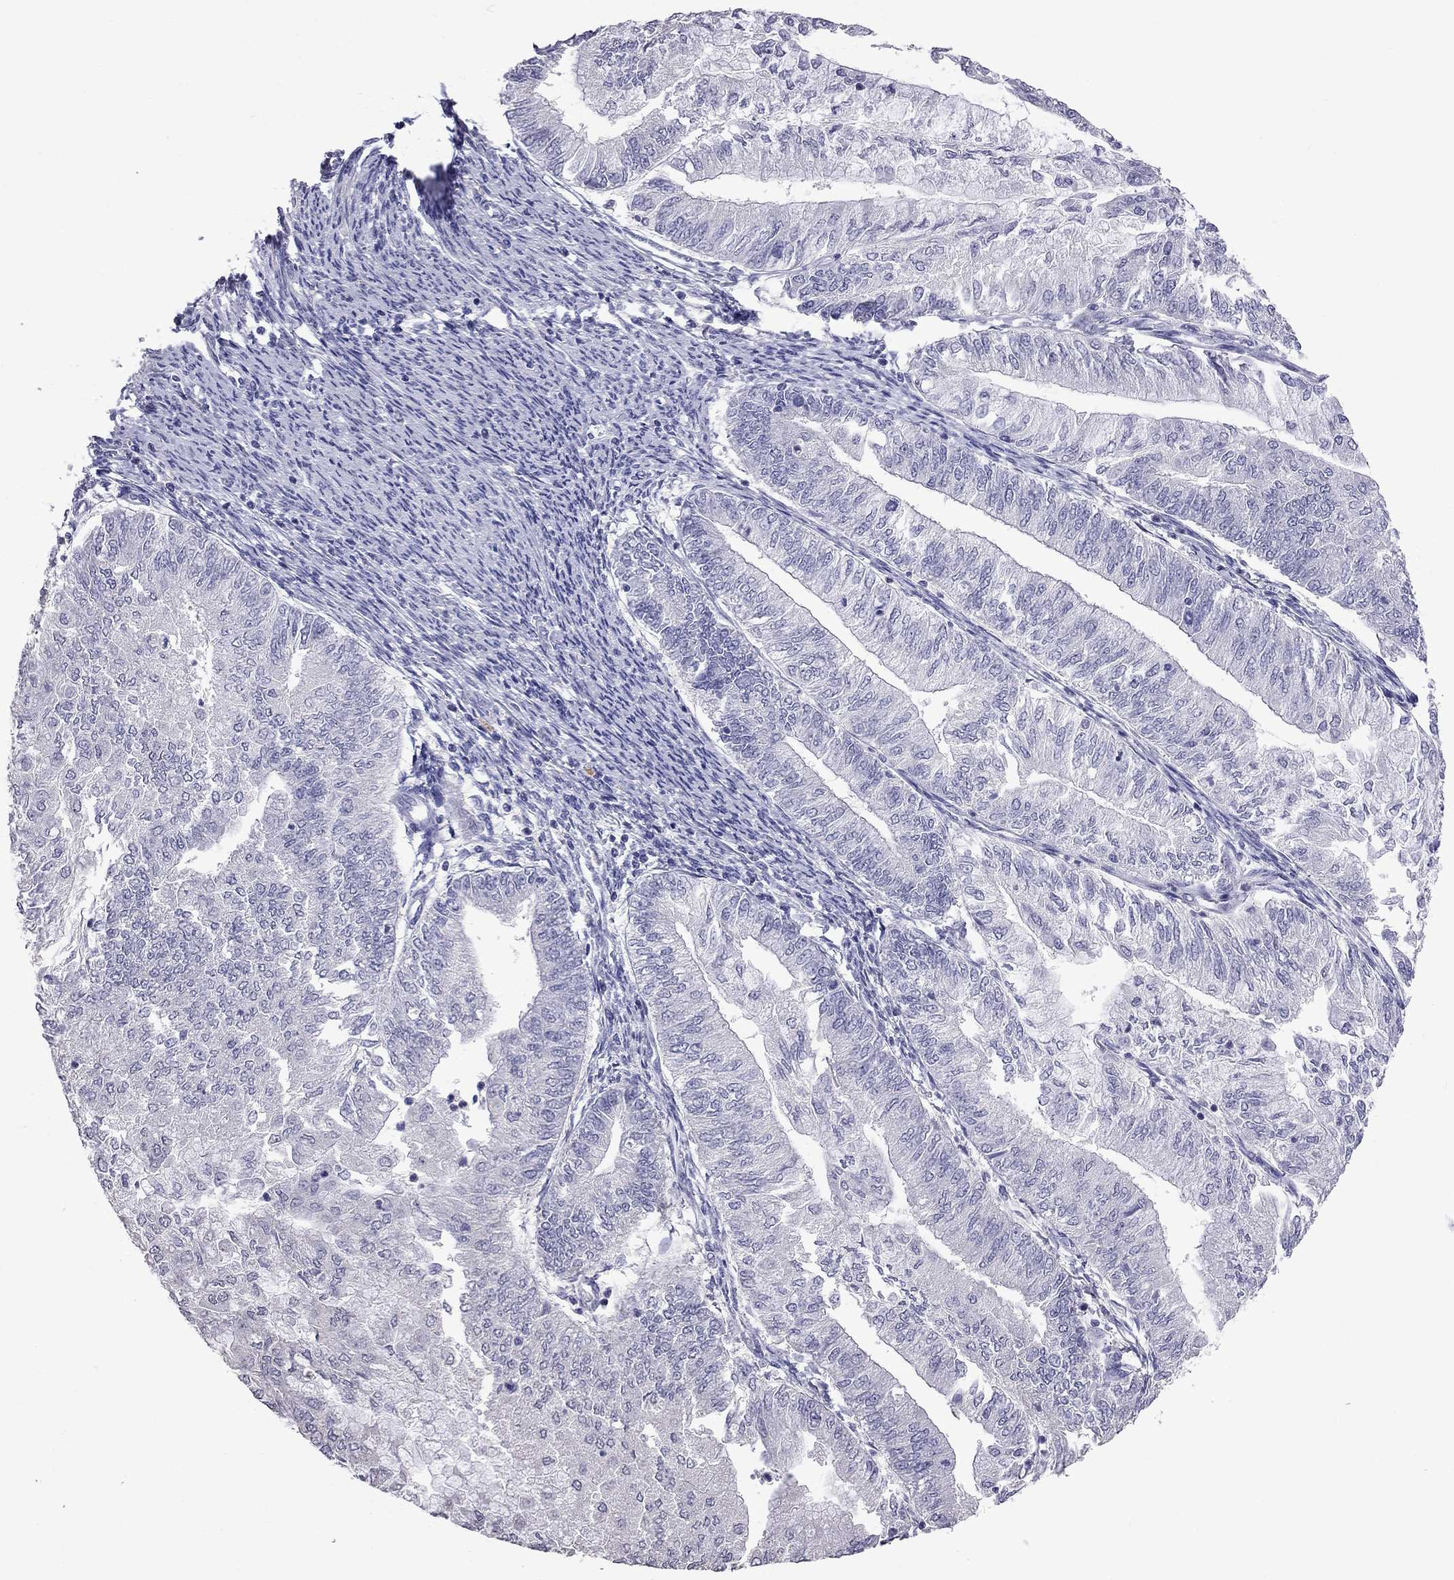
{"staining": {"intensity": "negative", "quantity": "none", "location": "none"}, "tissue": "endometrial cancer", "cell_type": "Tumor cells", "image_type": "cancer", "snomed": [{"axis": "morphology", "description": "Adenocarcinoma, NOS"}, {"axis": "topography", "description": "Endometrium"}], "caption": "Histopathology image shows no significant protein staining in tumor cells of endometrial cancer.", "gene": "CFAP91", "patient": {"sex": "female", "age": 59}}